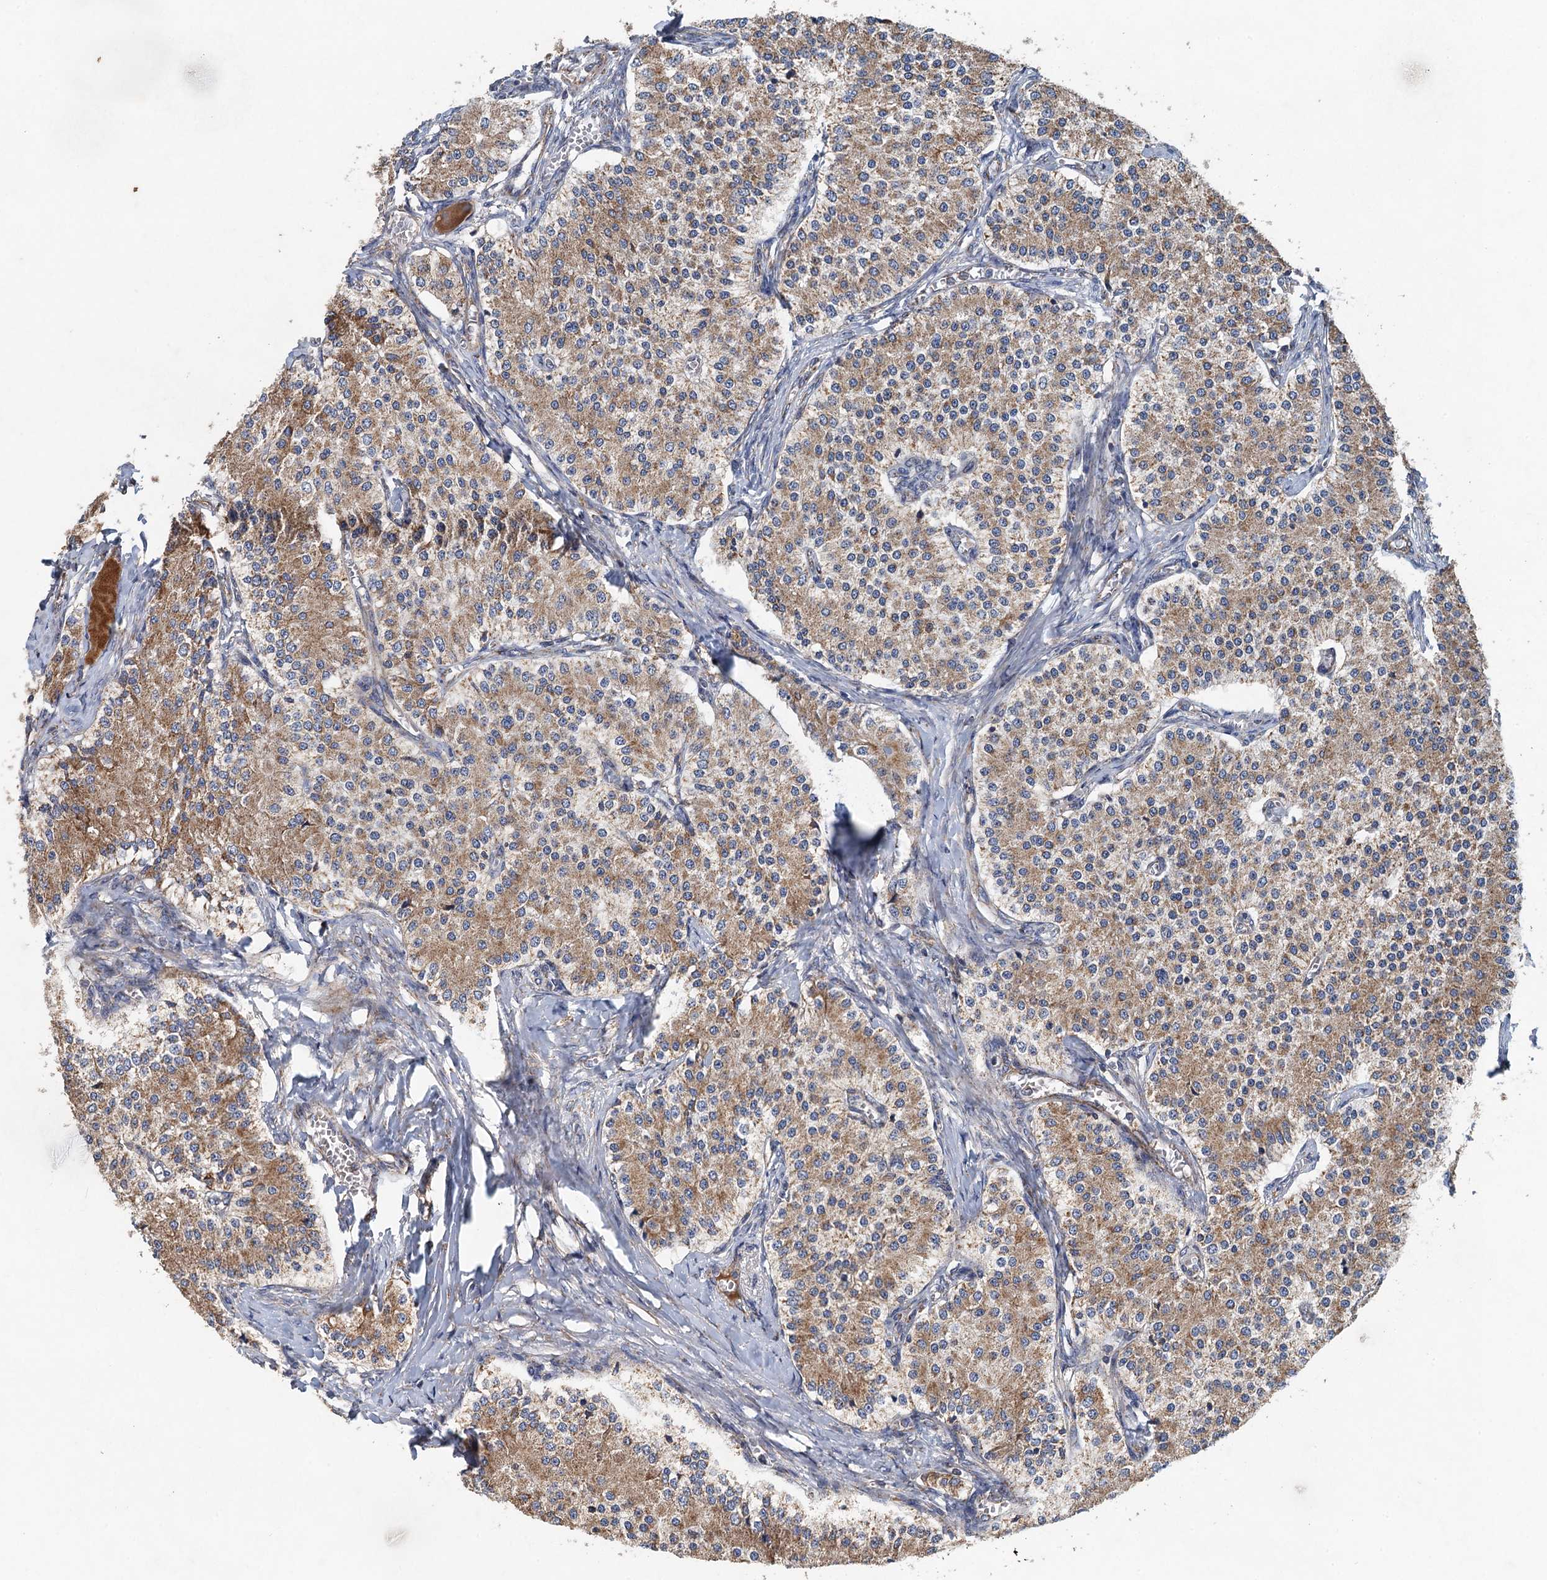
{"staining": {"intensity": "moderate", "quantity": ">75%", "location": "cytoplasmic/membranous"}, "tissue": "carcinoid", "cell_type": "Tumor cells", "image_type": "cancer", "snomed": [{"axis": "morphology", "description": "Carcinoid, malignant, NOS"}, {"axis": "topography", "description": "Colon"}], "caption": "Approximately >75% of tumor cells in human carcinoid demonstrate moderate cytoplasmic/membranous protein staining as visualized by brown immunohistochemical staining.", "gene": "BCS1L", "patient": {"sex": "female", "age": 52}}